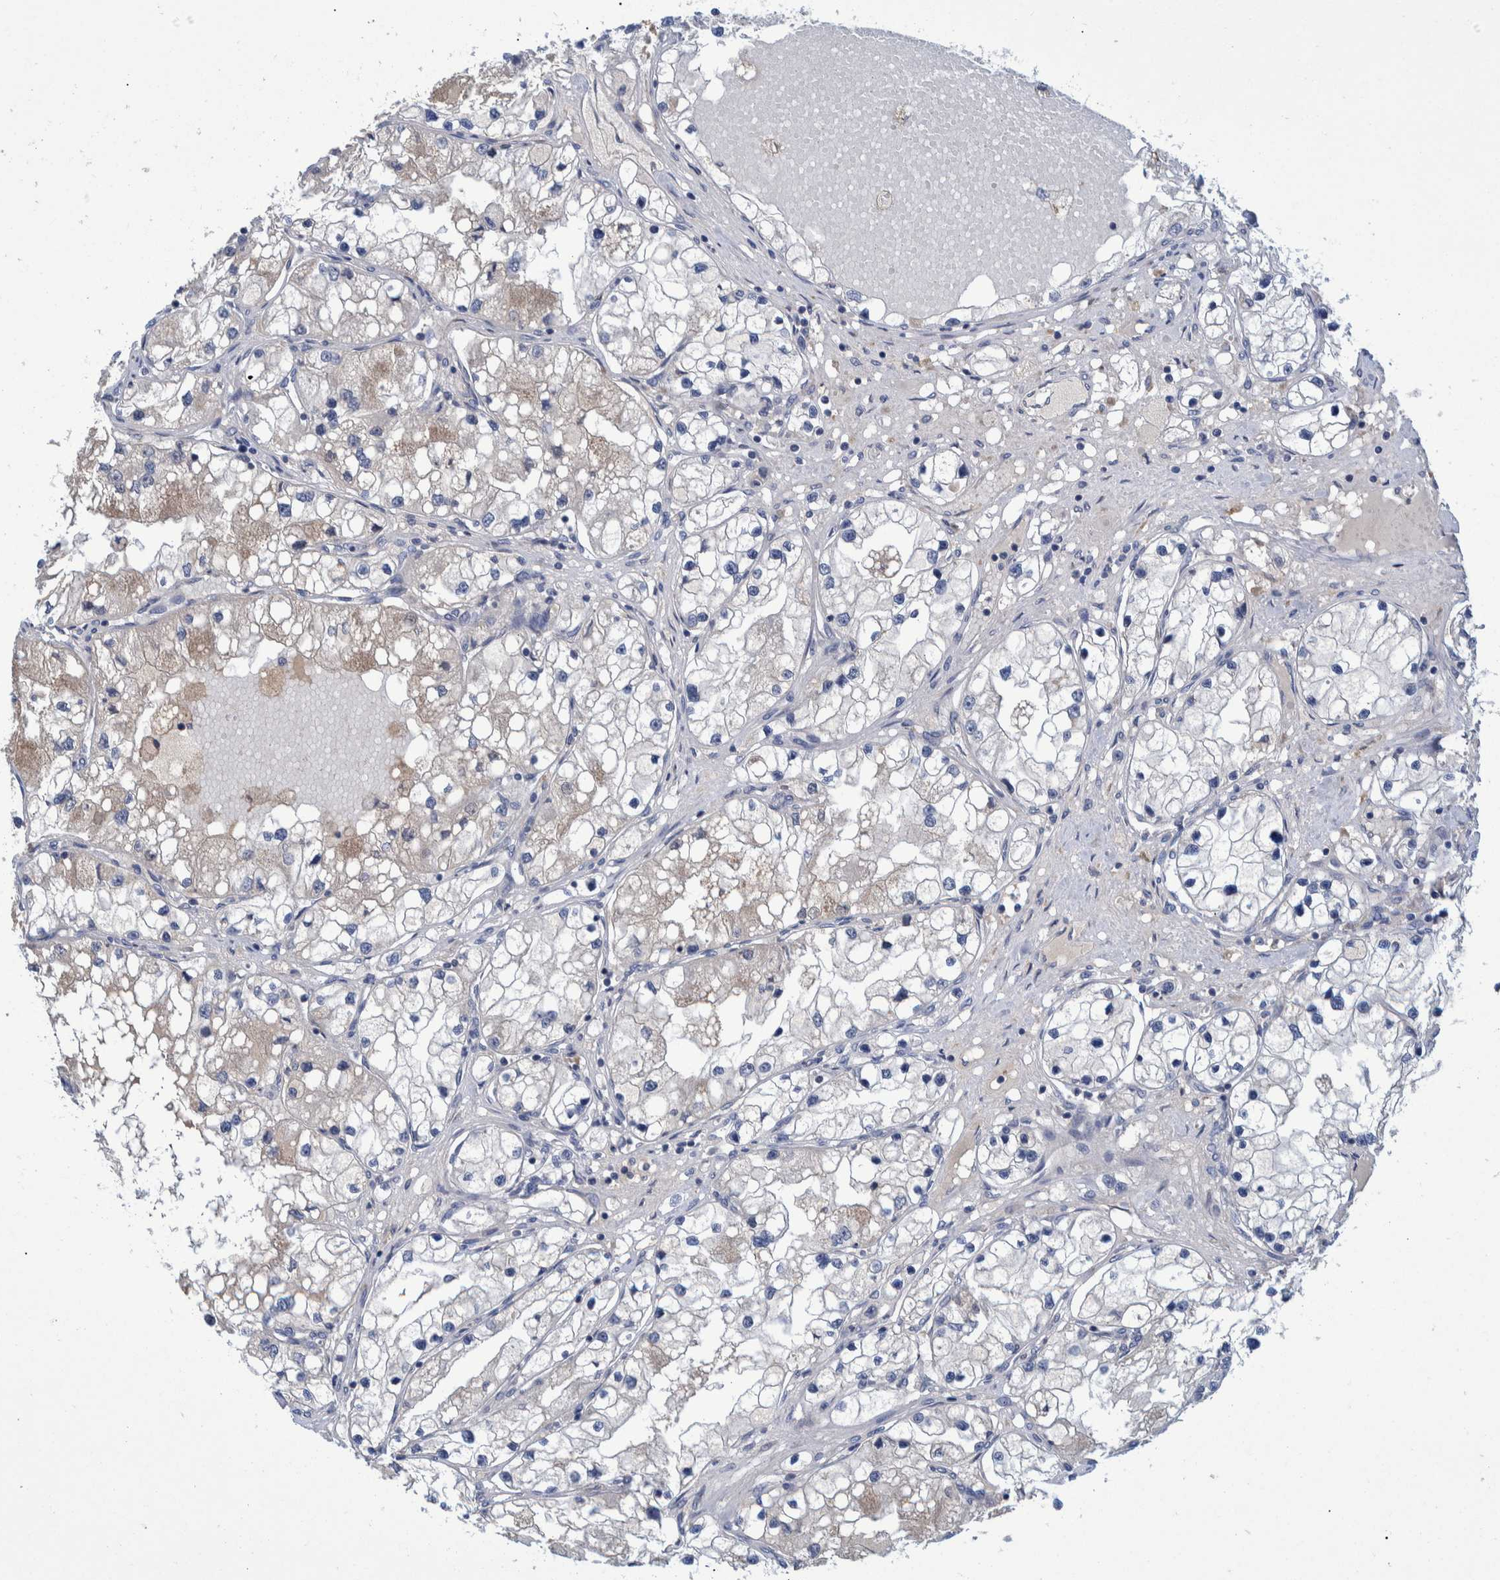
{"staining": {"intensity": "weak", "quantity": "<25%", "location": "cytoplasmic/membranous"}, "tissue": "renal cancer", "cell_type": "Tumor cells", "image_type": "cancer", "snomed": [{"axis": "morphology", "description": "Adenocarcinoma, NOS"}, {"axis": "topography", "description": "Kidney"}], "caption": "An immunohistochemistry (IHC) photomicrograph of renal cancer is shown. There is no staining in tumor cells of renal cancer. (DAB IHC with hematoxylin counter stain).", "gene": "PCYT2", "patient": {"sex": "male", "age": 68}}